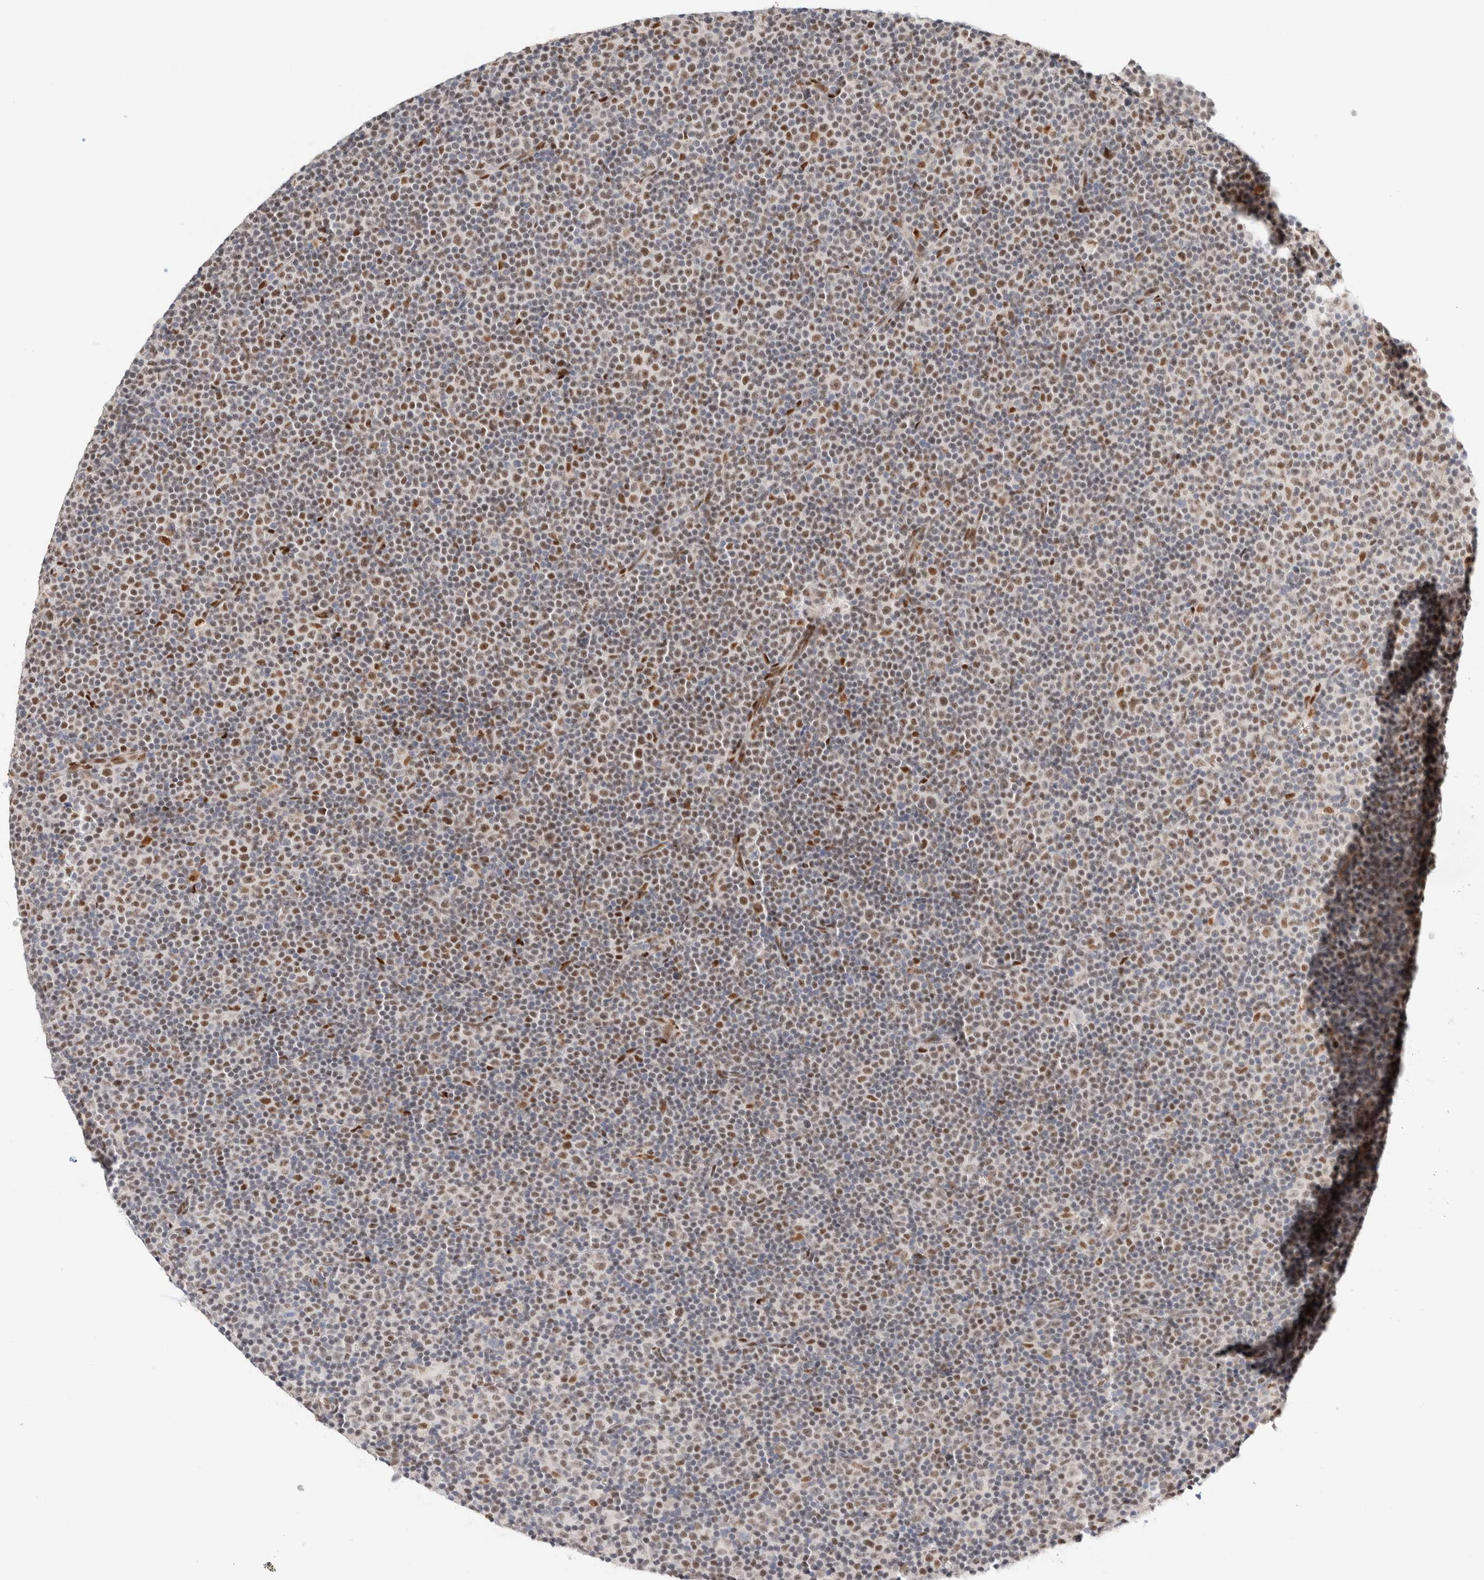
{"staining": {"intensity": "moderate", "quantity": "25%-75%", "location": "nuclear"}, "tissue": "lymphoma", "cell_type": "Tumor cells", "image_type": "cancer", "snomed": [{"axis": "morphology", "description": "Malignant lymphoma, non-Hodgkin's type, Low grade"}, {"axis": "topography", "description": "Lymph node"}], "caption": "An image of human low-grade malignant lymphoma, non-Hodgkin's type stained for a protein demonstrates moderate nuclear brown staining in tumor cells. The staining was performed using DAB to visualize the protein expression in brown, while the nuclei were stained in blue with hematoxylin (Magnification: 20x).", "gene": "ZNF768", "patient": {"sex": "female", "age": 67}}